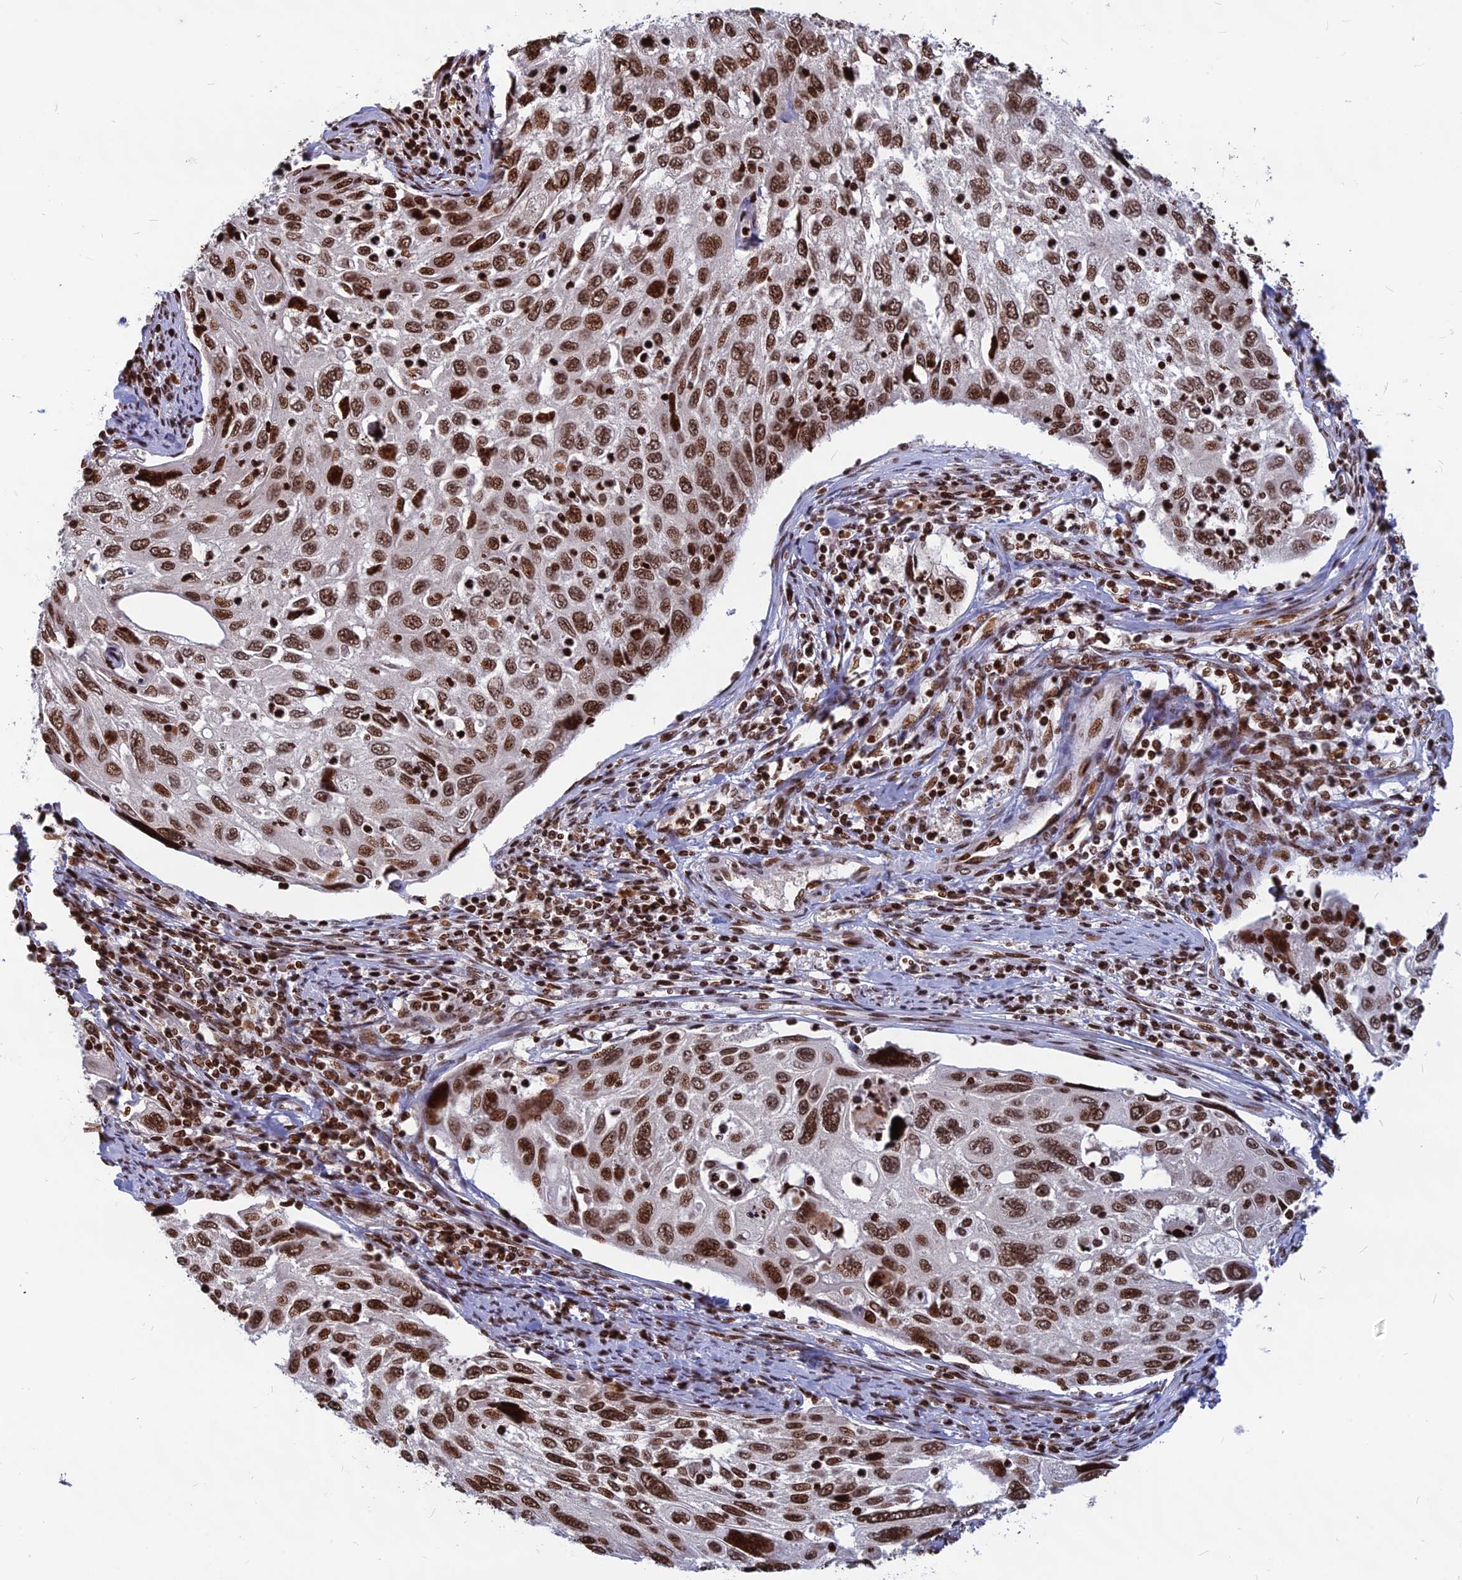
{"staining": {"intensity": "moderate", "quantity": ">75%", "location": "nuclear"}, "tissue": "cervical cancer", "cell_type": "Tumor cells", "image_type": "cancer", "snomed": [{"axis": "morphology", "description": "Squamous cell carcinoma, NOS"}, {"axis": "topography", "description": "Cervix"}], "caption": "Brown immunohistochemical staining in human cervical squamous cell carcinoma shows moderate nuclear positivity in about >75% of tumor cells.", "gene": "TET2", "patient": {"sex": "female", "age": 70}}